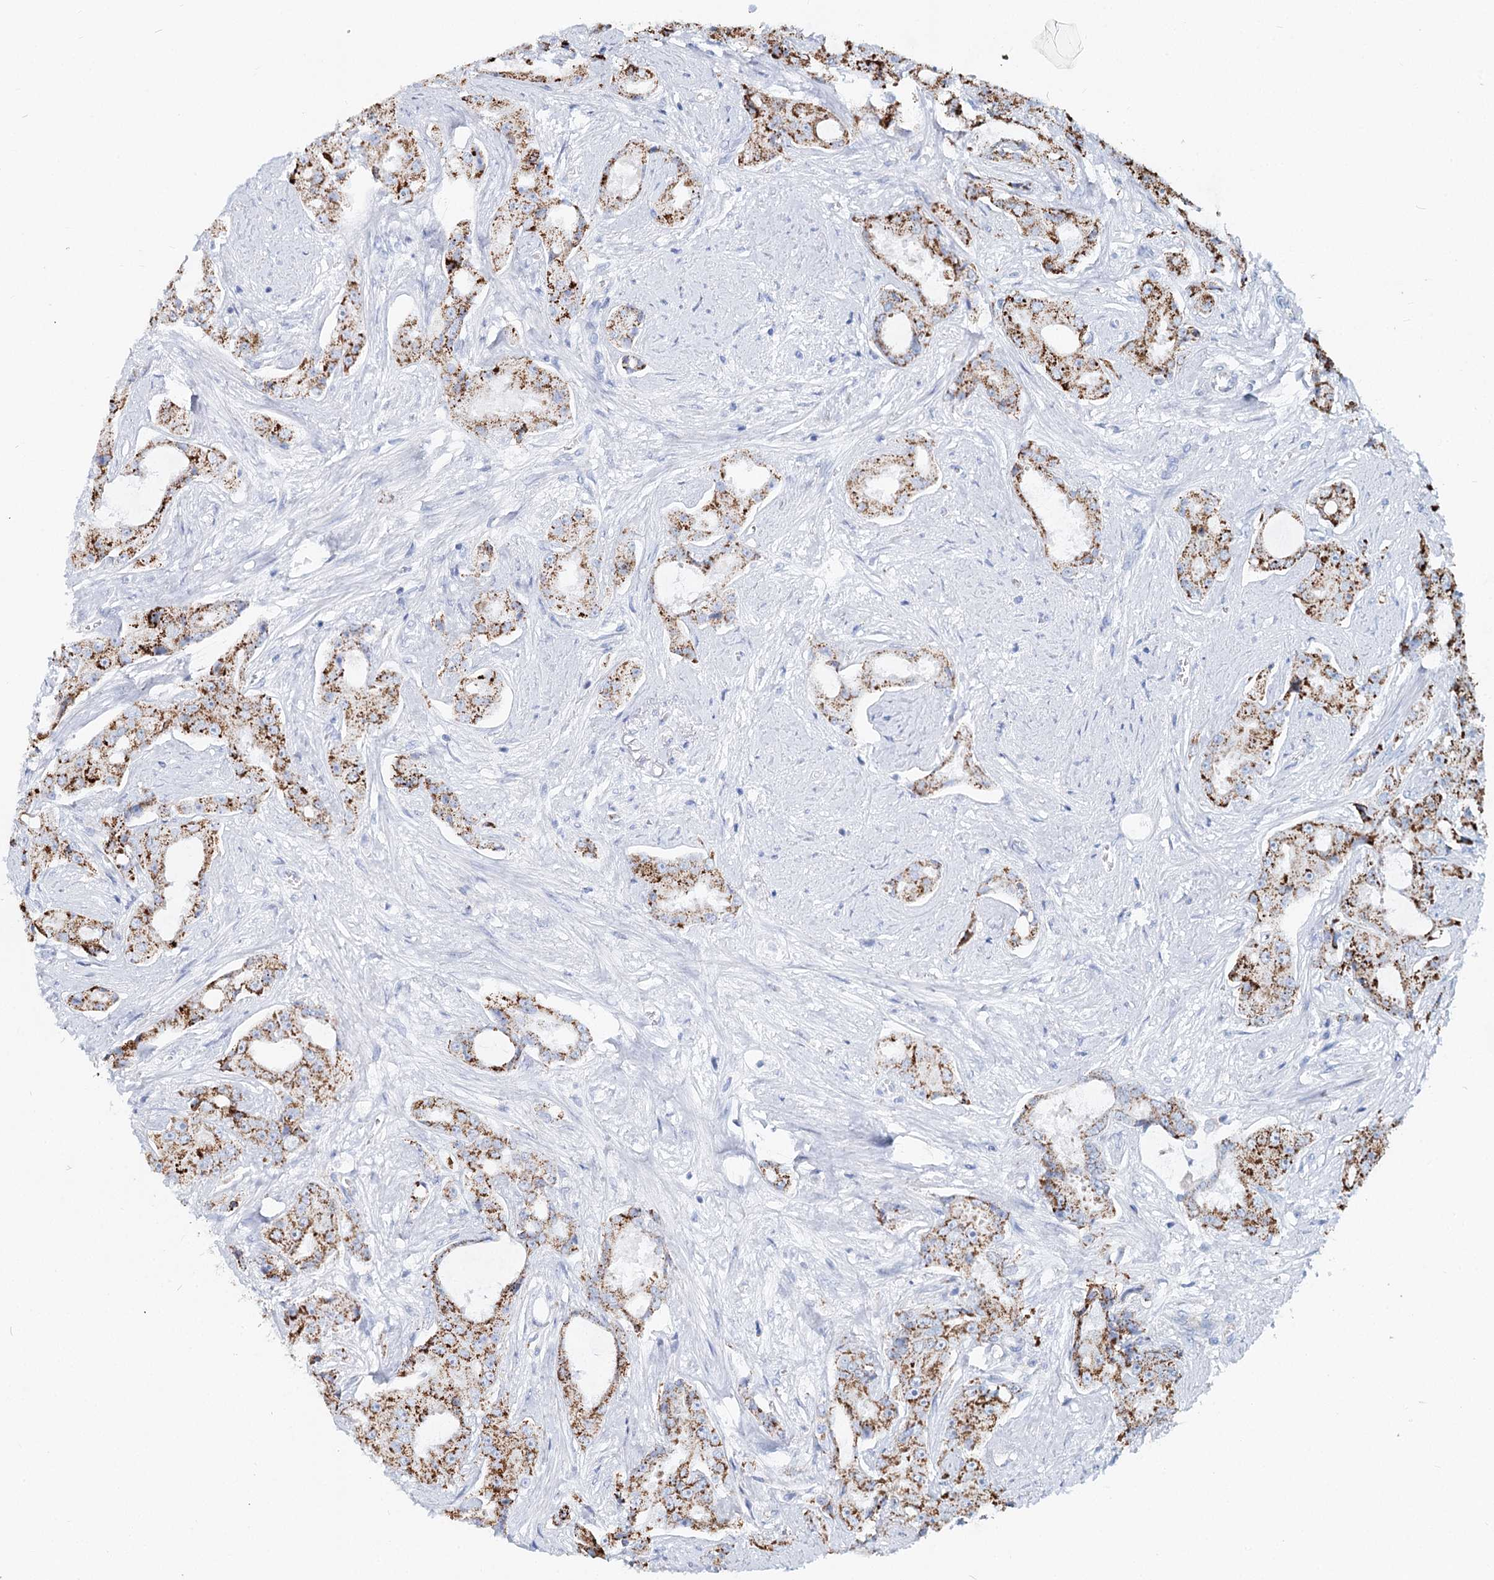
{"staining": {"intensity": "strong", "quantity": "25%-75%", "location": "cytoplasmic/membranous"}, "tissue": "prostate cancer", "cell_type": "Tumor cells", "image_type": "cancer", "snomed": [{"axis": "morphology", "description": "Adenocarcinoma, High grade"}, {"axis": "topography", "description": "Prostate"}], "caption": "Protein analysis of prostate adenocarcinoma (high-grade) tissue demonstrates strong cytoplasmic/membranous expression in approximately 25%-75% of tumor cells.", "gene": "MCCC2", "patient": {"sex": "male", "age": 73}}